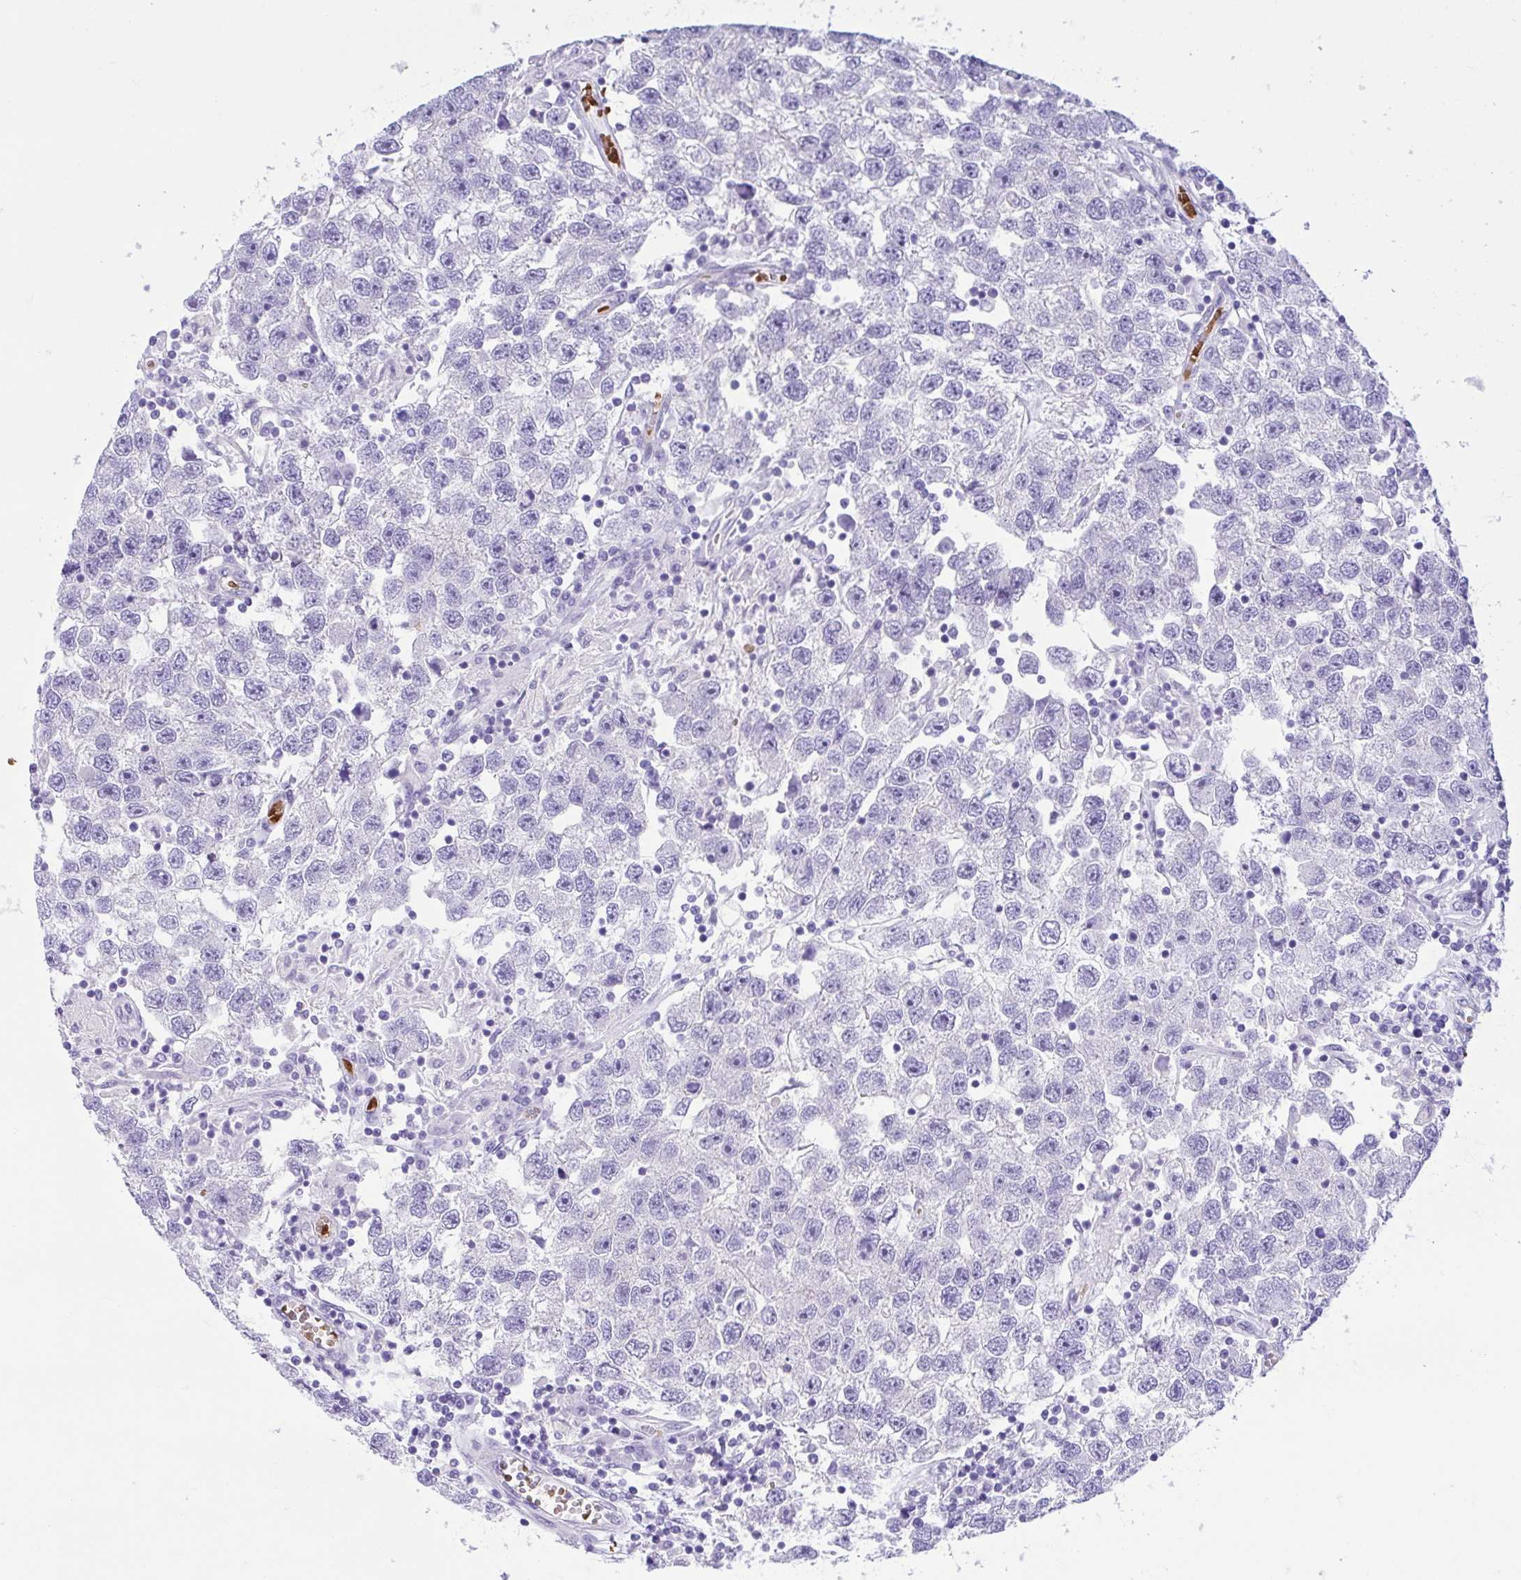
{"staining": {"intensity": "negative", "quantity": "none", "location": "none"}, "tissue": "testis cancer", "cell_type": "Tumor cells", "image_type": "cancer", "snomed": [{"axis": "morphology", "description": "Seminoma, NOS"}, {"axis": "topography", "description": "Testis"}], "caption": "Human testis seminoma stained for a protein using IHC exhibits no staining in tumor cells.", "gene": "TMEM79", "patient": {"sex": "male", "age": 26}}